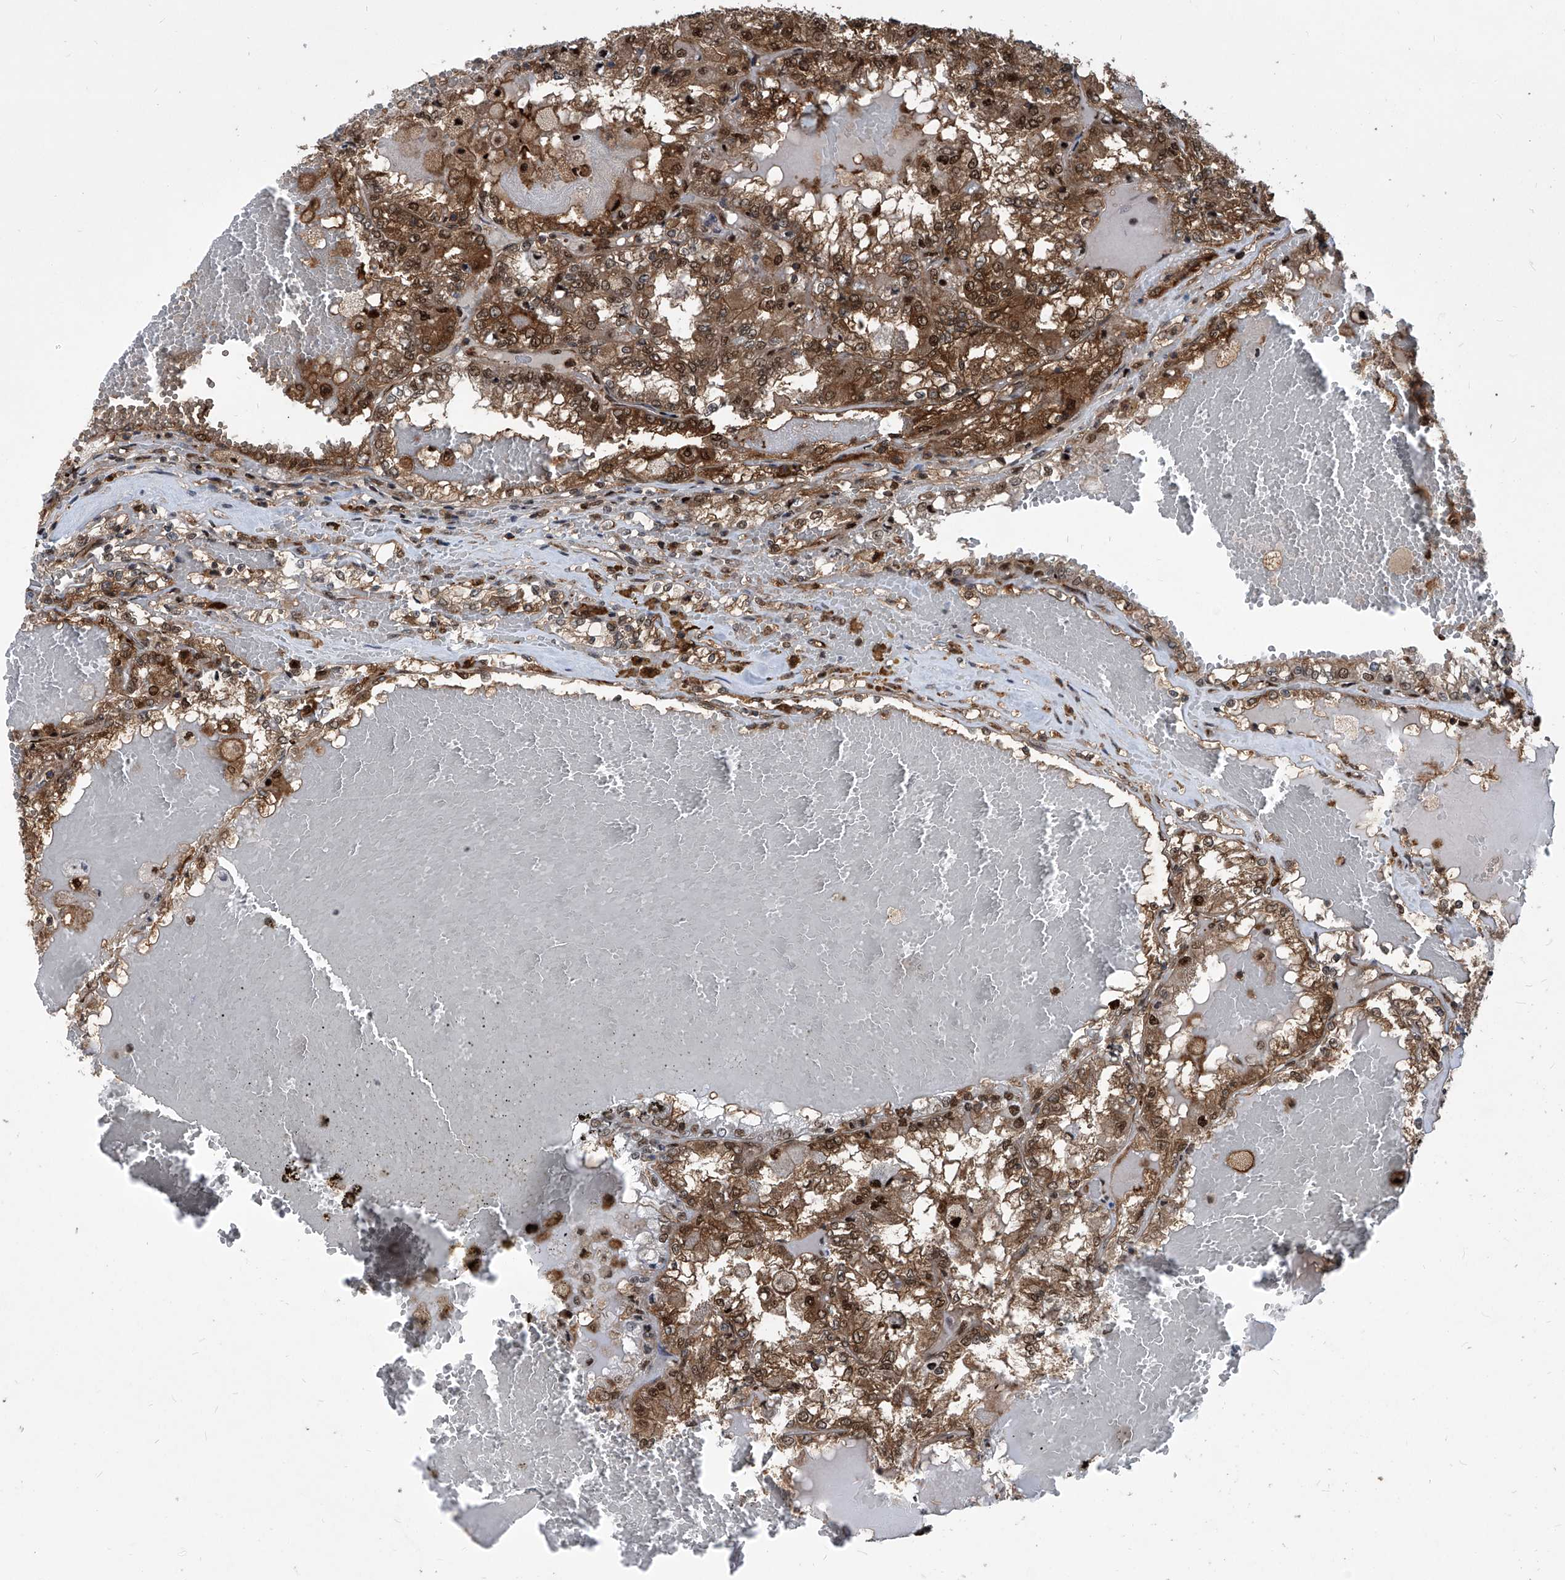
{"staining": {"intensity": "moderate", "quantity": ">75%", "location": "cytoplasmic/membranous,nuclear"}, "tissue": "renal cancer", "cell_type": "Tumor cells", "image_type": "cancer", "snomed": [{"axis": "morphology", "description": "Adenocarcinoma, NOS"}, {"axis": "topography", "description": "Kidney"}], "caption": "Renal cancer (adenocarcinoma) stained for a protein exhibits moderate cytoplasmic/membranous and nuclear positivity in tumor cells.", "gene": "PSMB1", "patient": {"sex": "female", "age": 56}}